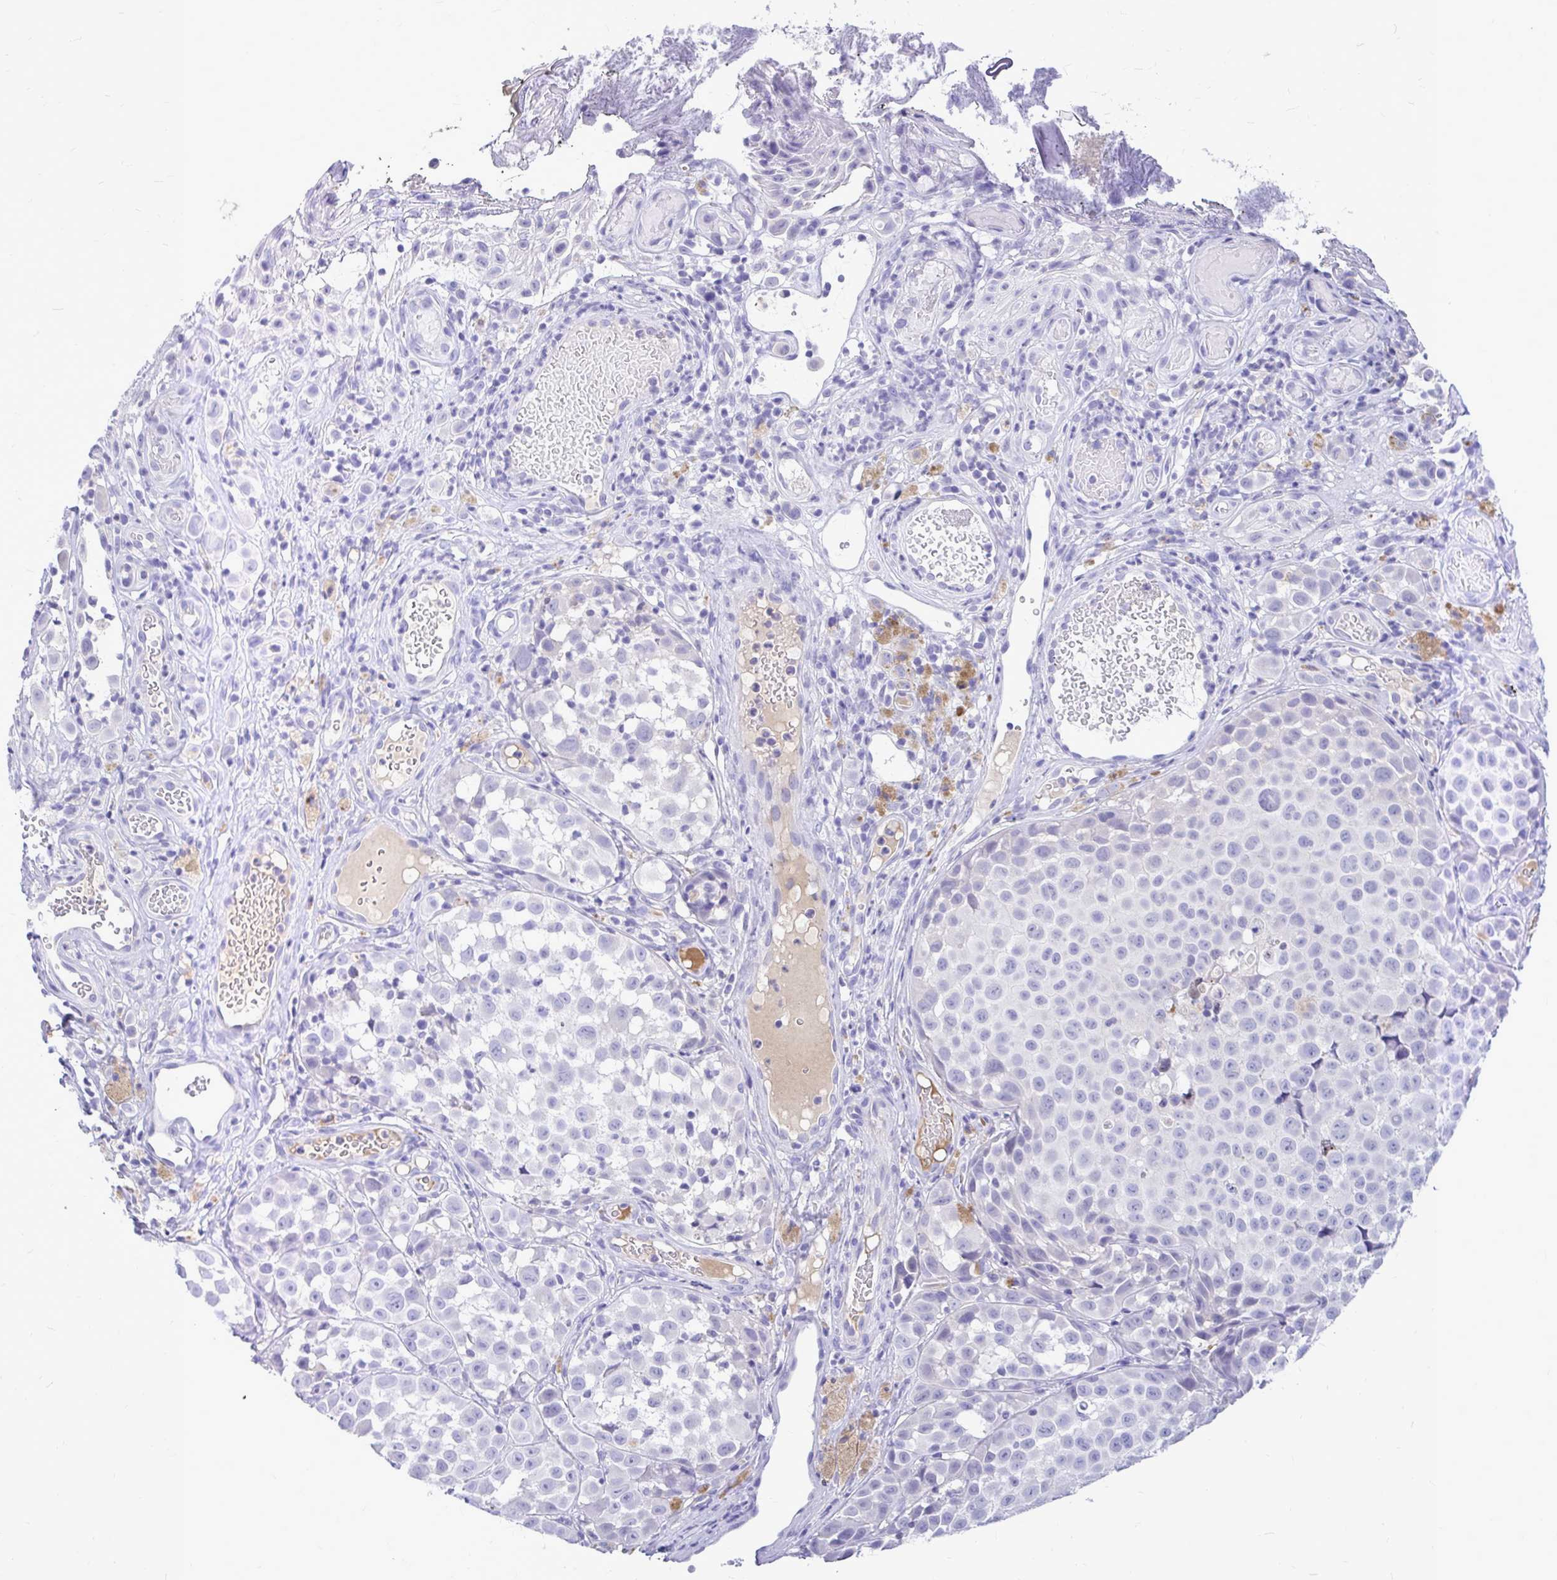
{"staining": {"intensity": "negative", "quantity": "none", "location": "none"}, "tissue": "melanoma", "cell_type": "Tumor cells", "image_type": "cancer", "snomed": [{"axis": "morphology", "description": "Malignant melanoma, NOS"}, {"axis": "topography", "description": "Skin"}], "caption": "Melanoma stained for a protein using immunohistochemistry shows no staining tumor cells.", "gene": "MAP1LC3A", "patient": {"sex": "male", "age": 64}}